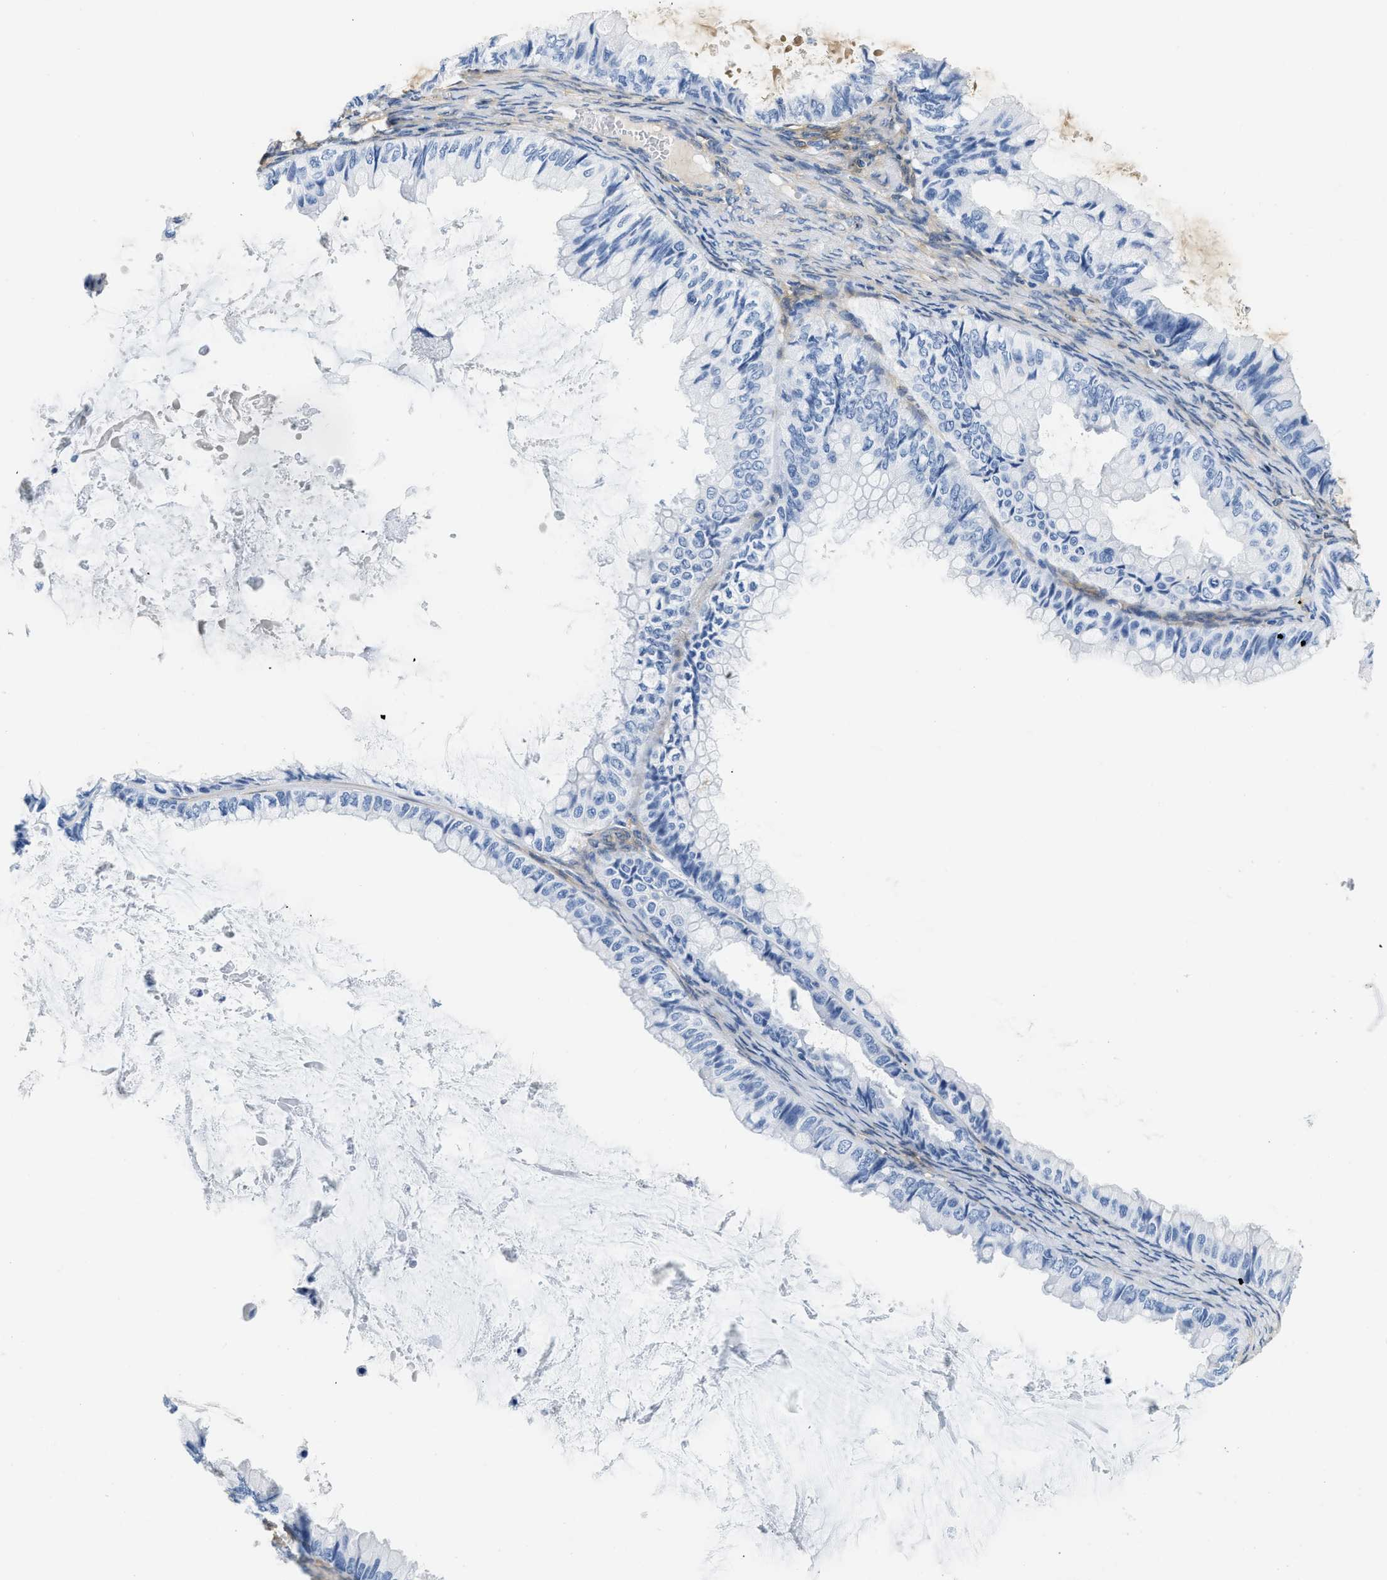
{"staining": {"intensity": "negative", "quantity": "none", "location": "none"}, "tissue": "ovarian cancer", "cell_type": "Tumor cells", "image_type": "cancer", "snomed": [{"axis": "morphology", "description": "Cystadenocarcinoma, mucinous, NOS"}, {"axis": "topography", "description": "Ovary"}], "caption": "This is an IHC photomicrograph of human ovarian cancer (mucinous cystadenocarcinoma). There is no expression in tumor cells.", "gene": "PDGFRB", "patient": {"sex": "female", "age": 80}}